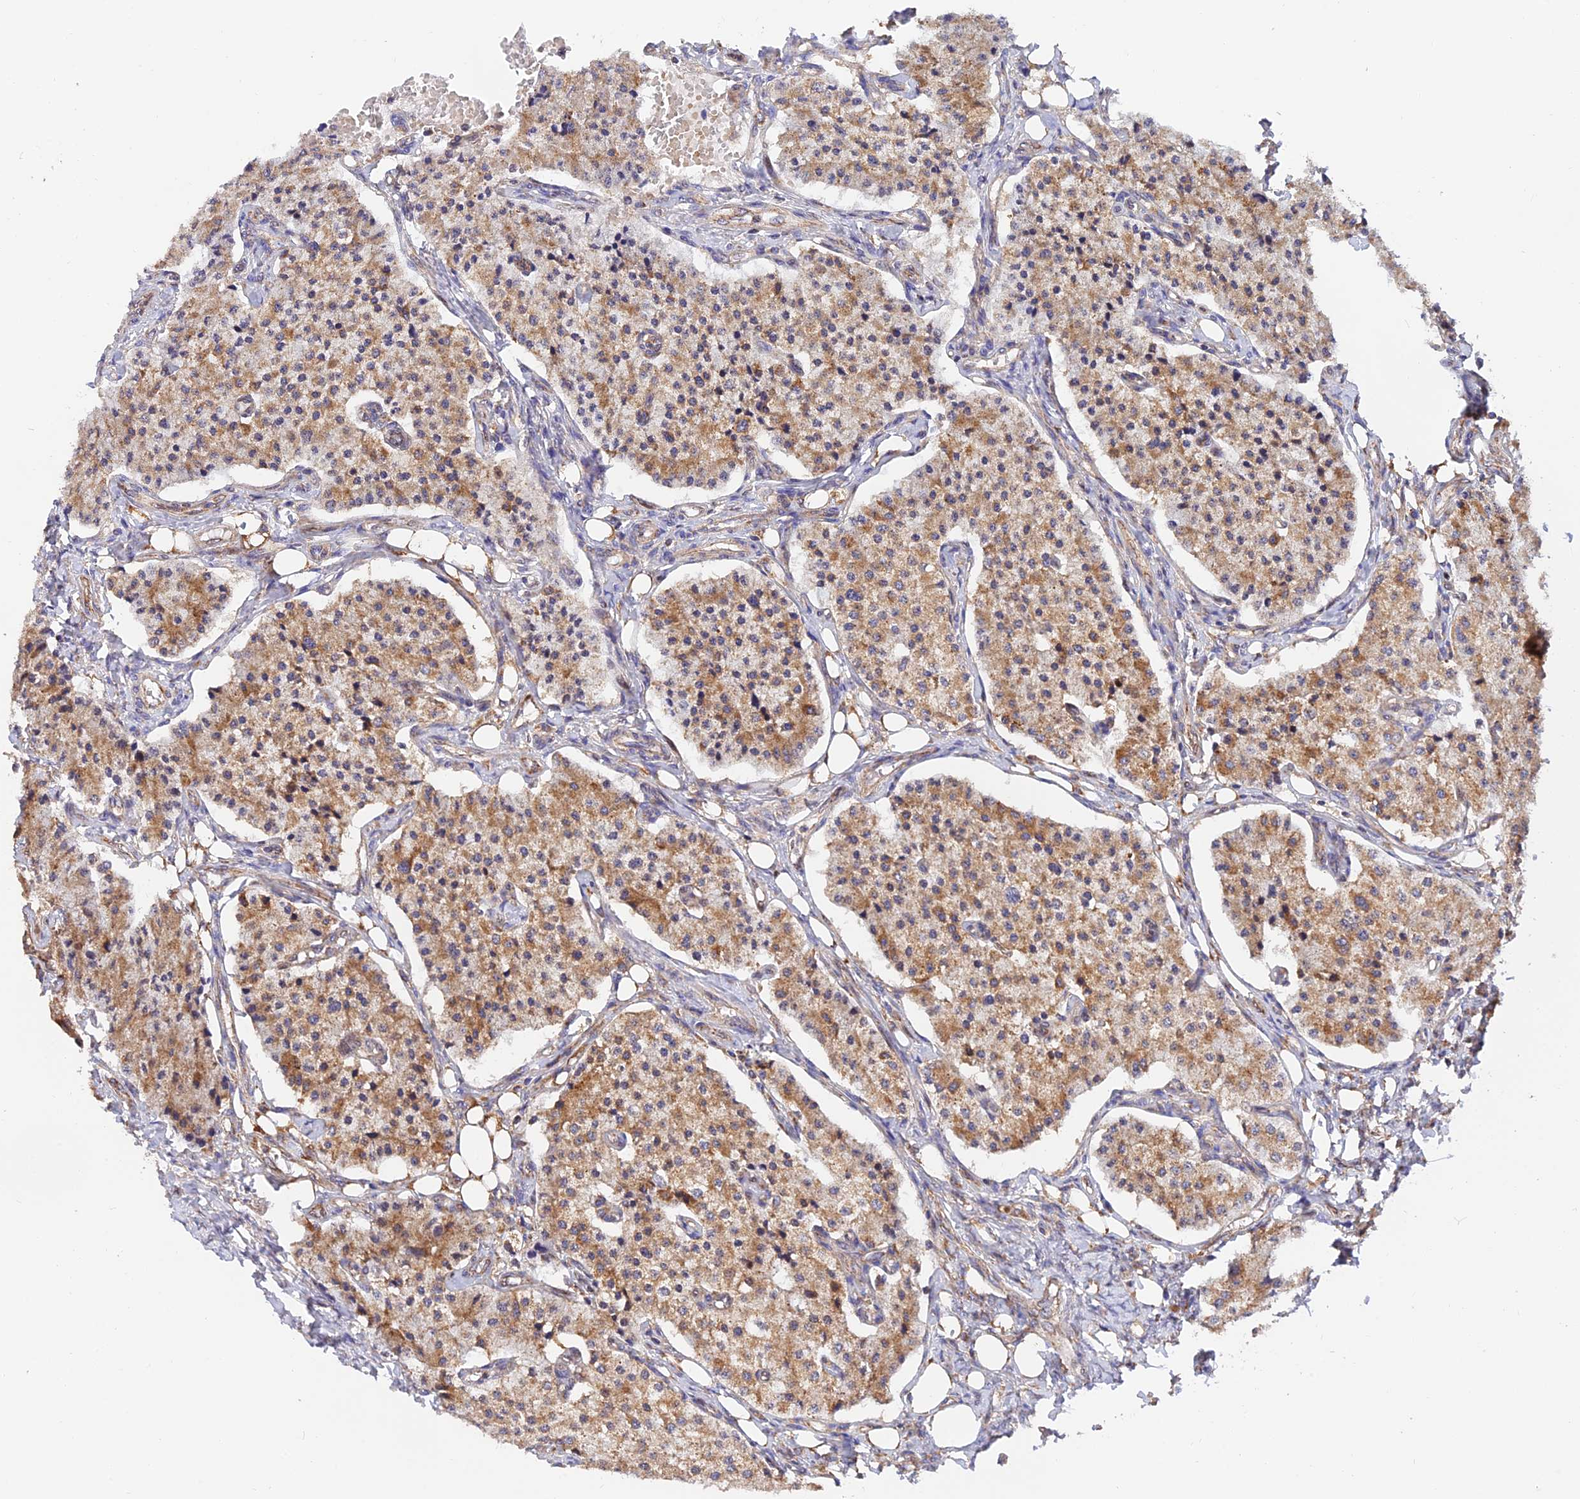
{"staining": {"intensity": "moderate", "quantity": ">75%", "location": "cytoplasmic/membranous"}, "tissue": "carcinoid", "cell_type": "Tumor cells", "image_type": "cancer", "snomed": [{"axis": "morphology", "description": "Carcinoid, malignant, NOS"}, {"axis": "topography", "description": "Colon"}], "caption": "This histopathology image displays carcinoid stained with IHC to label a protein in brown. The cytoplasmic/membranous of tumor cells show moderate positivity for the protein. Nuclei are counter-stained blue.", "gene": "PODNL1", "patient": {"sex": "female", "age": 52}}